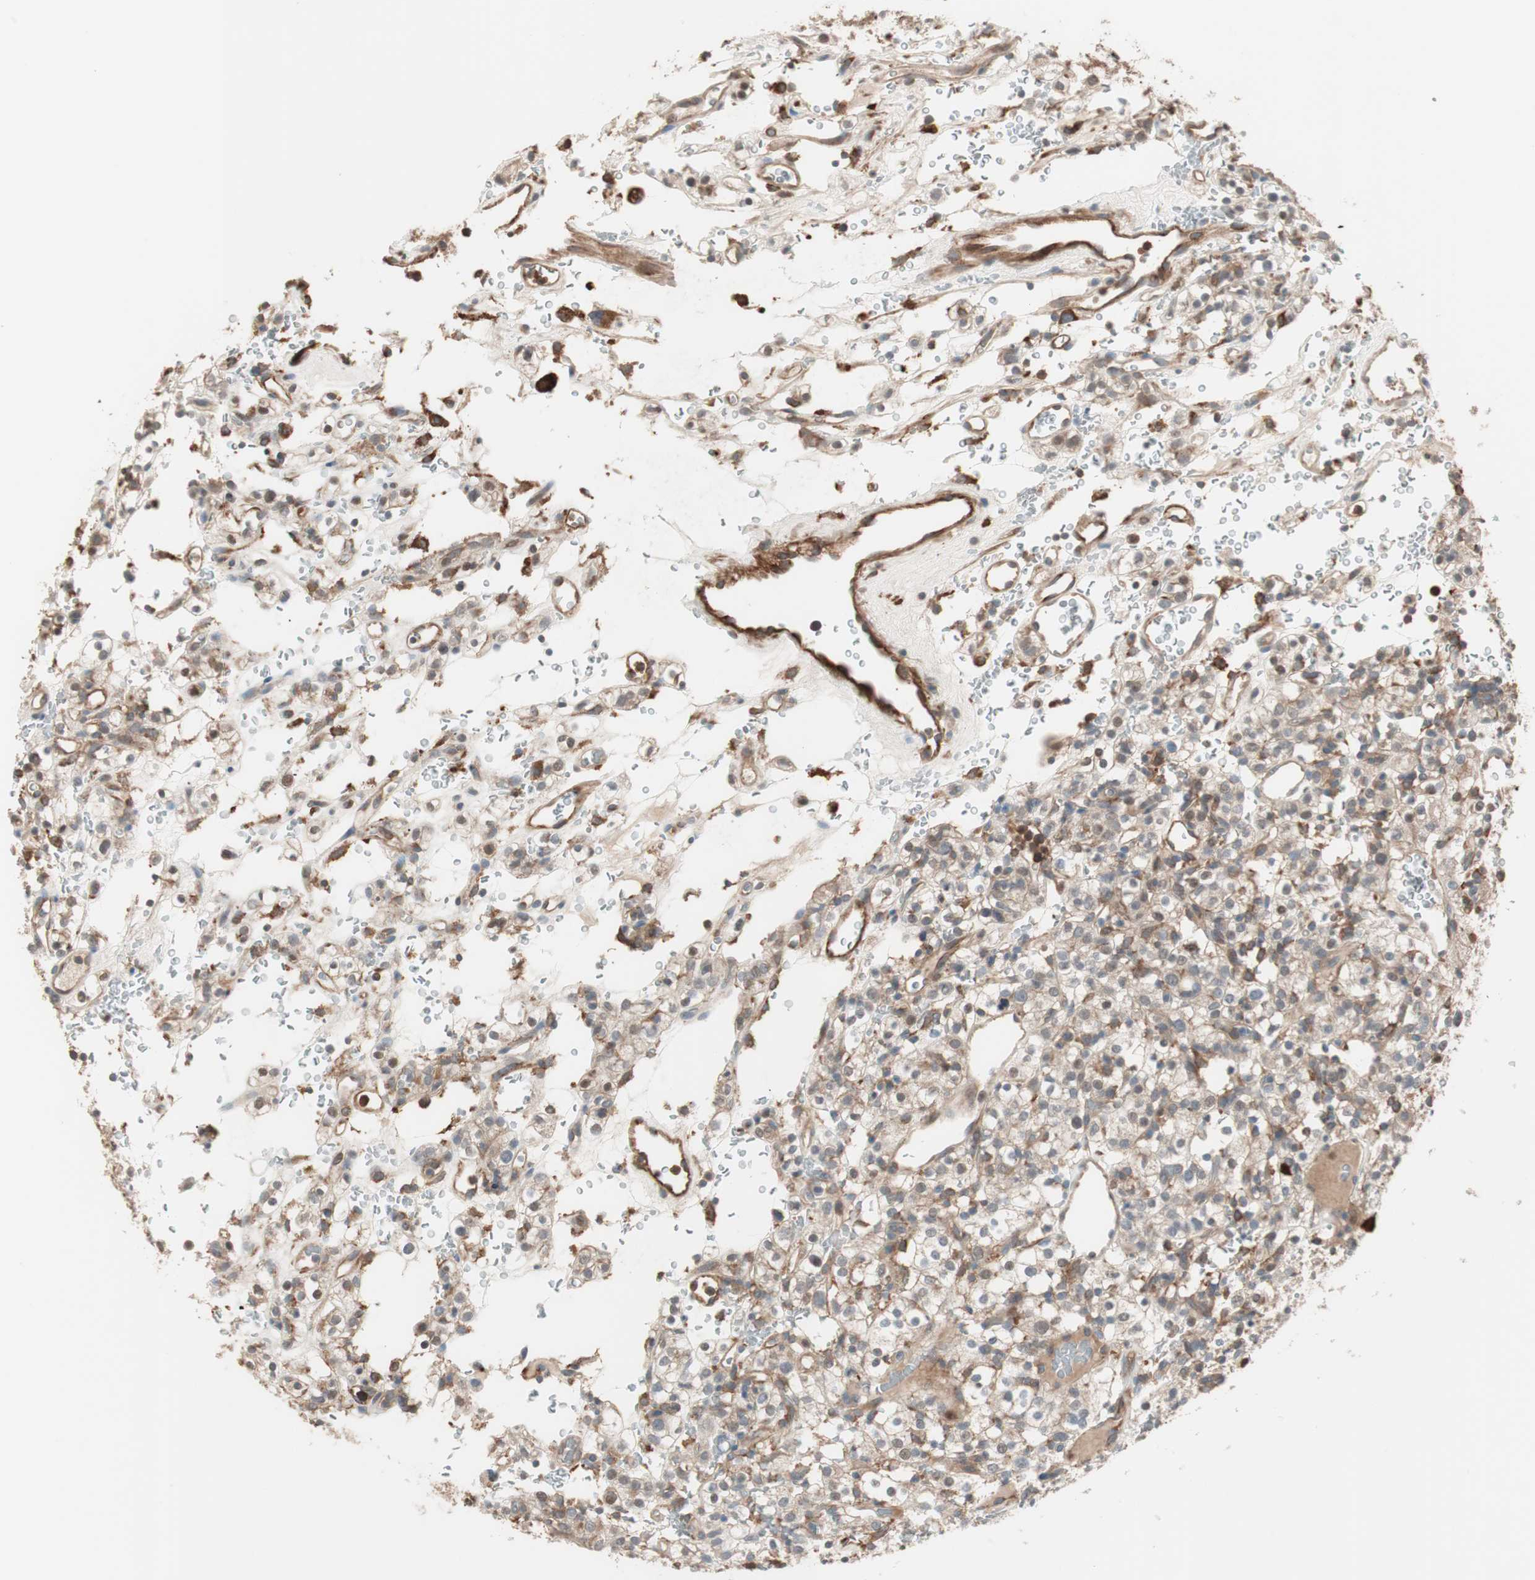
{"staining": {"intensity": "weak", "quantity": ">75%", "location": "cytoplasmic/membranous"}, "tissue": "renal cancer", "cell_type": "Tumor cells", "image_type": "cancer", "snomed": [{"axis": "morphology", "description": "Normal tissue, NOS"}, {"axis": "morphology", "description": "Adenocarcinoma, NOS"}, {"axis": "topography", "description": "Kidney"}], "caption": "IHC of renal cancer reveals low levels of weak cytoplasmic/membranous expression in approximately >75% of tumor cells.", "gene": "STAB1", "patient": {"sex": "female", "age": 72}}